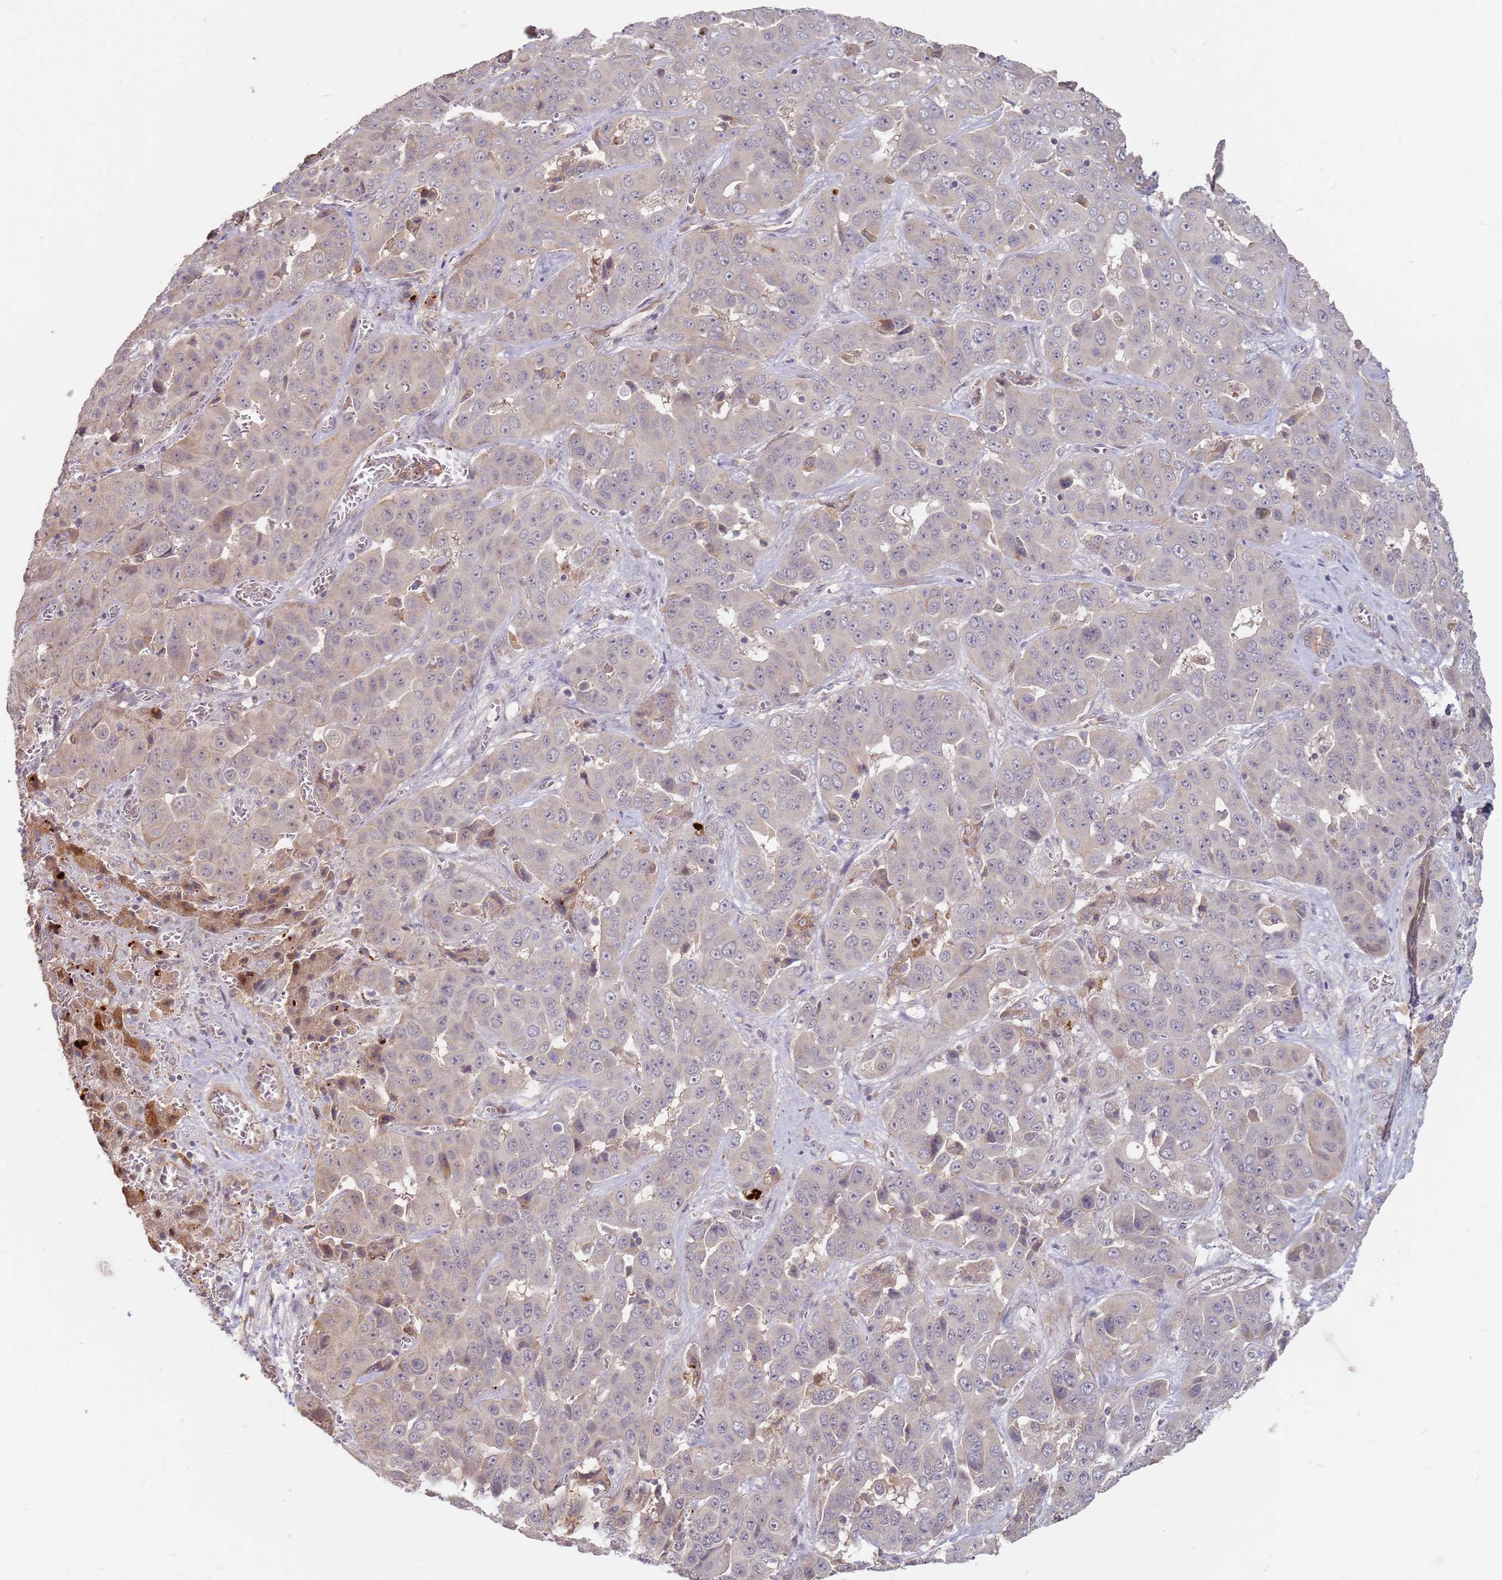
{"staining": {"intensity": "negative", "quantity": "none", "location": "none"}, "tissue": "liver cancer", "cell_type": "Tumor cells", "image_type": "cancer", "snomed": [{"axis": "morphology", "description": "Cholangiocarcinoma"}, {"axis": "topography", "description": "Liver"}], "caption": "Human liver cancer stained for a protein using IHC demonstrates no positivity in tumor cells.", "gene": "MPEG1", "patient": {"sex": "female", "age": 52}}